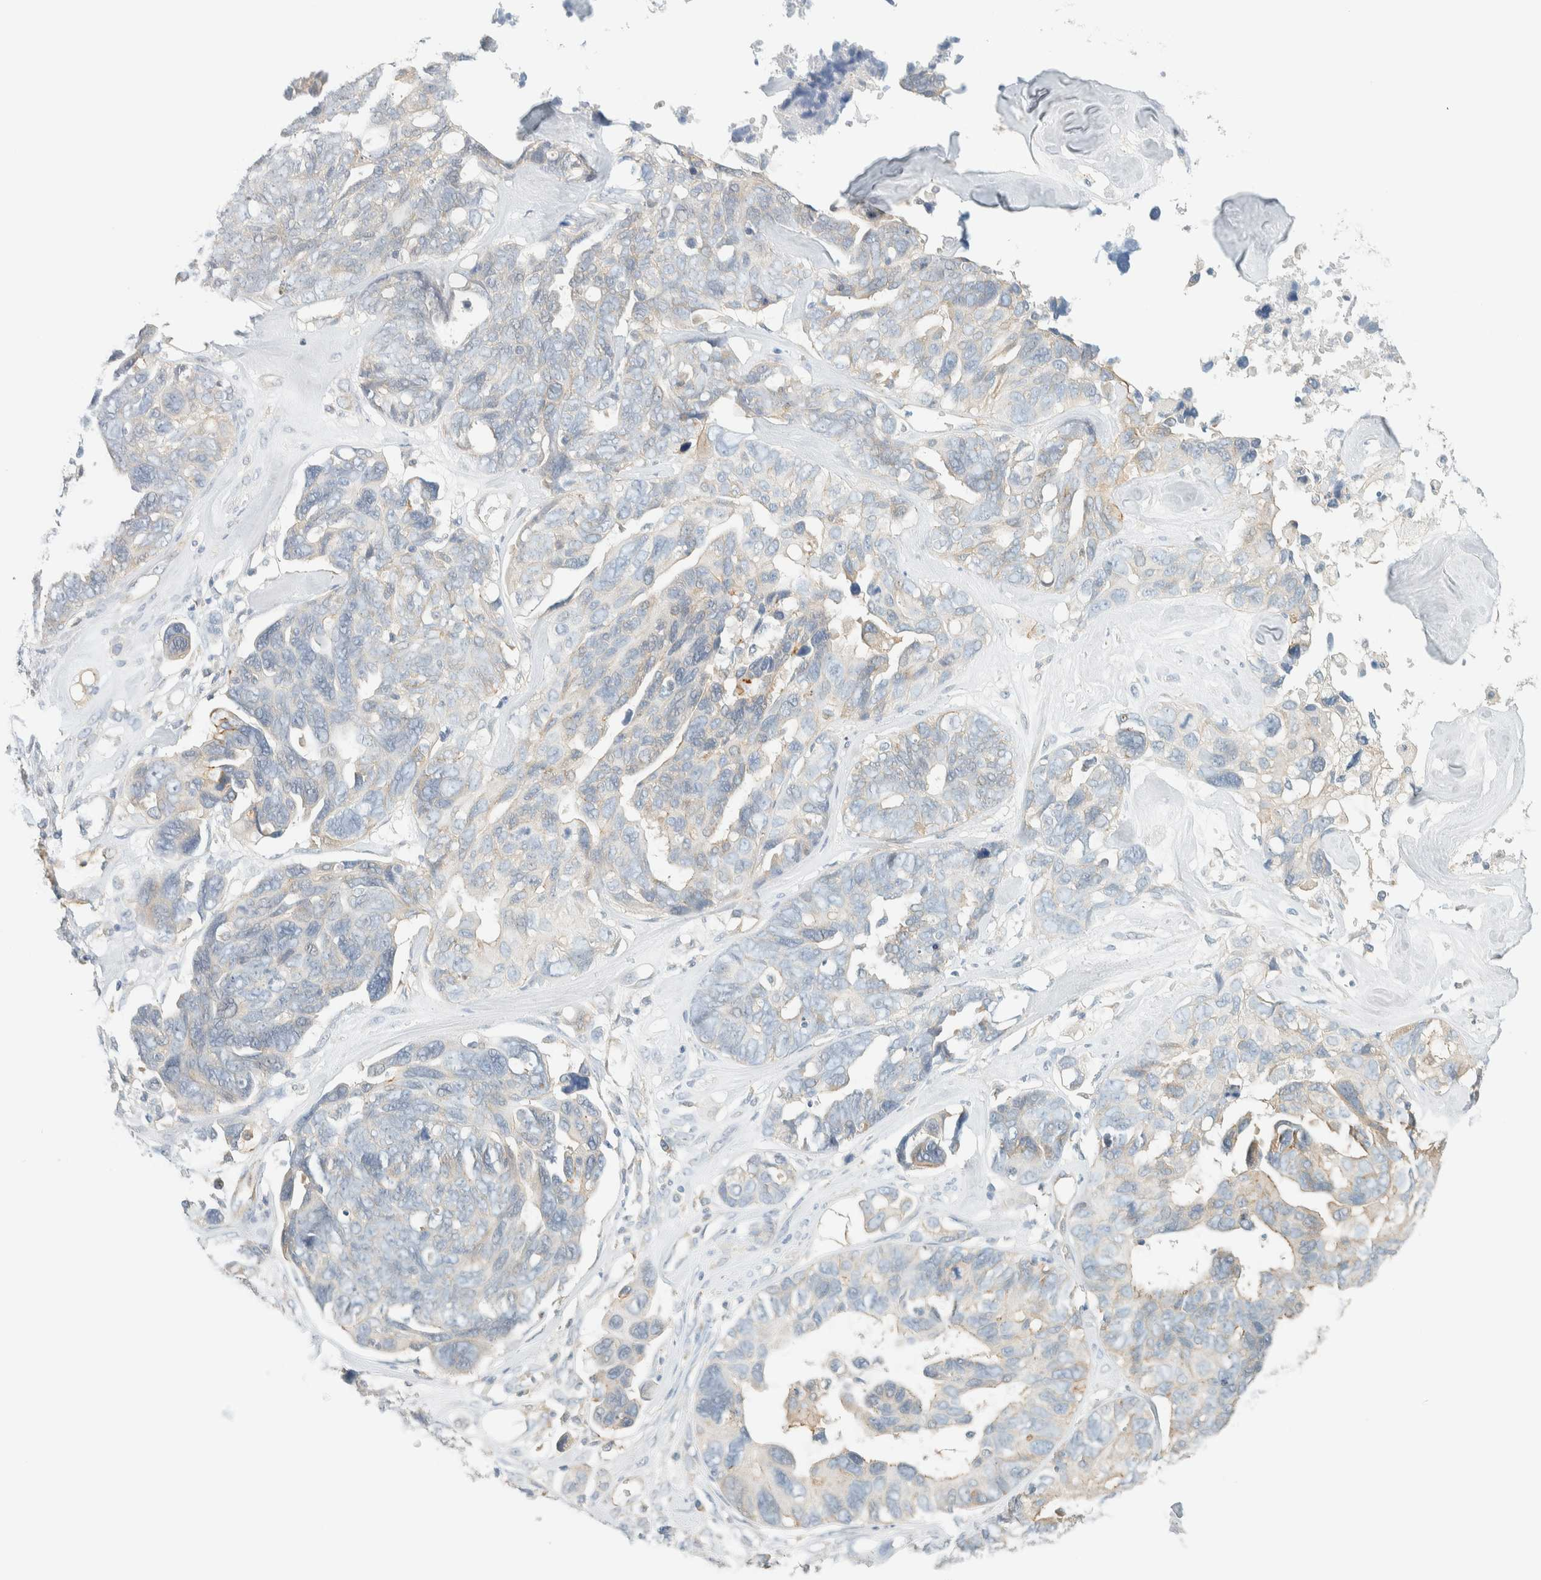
{"staining": {"intensity": "weak", "quantity": "<25%", "location": "cytoplasmic/membranous"}, "tissue": "ovarian cancer", "cell_type": "Tumor cells", "image_type": "cancer", "snomed": [{"axis": "morphology", "description": "Cystadenocarcinoma, serous, NOS"}, {"axis": "topography", "description": "Ovary"}], "caption": "The micrograph exhibits no staining of tumor cells in ovarian cancer (serous cystadenocarcinoma).", "gene": "LIMA1", "patient": {"sex": "female", "age": 79}}